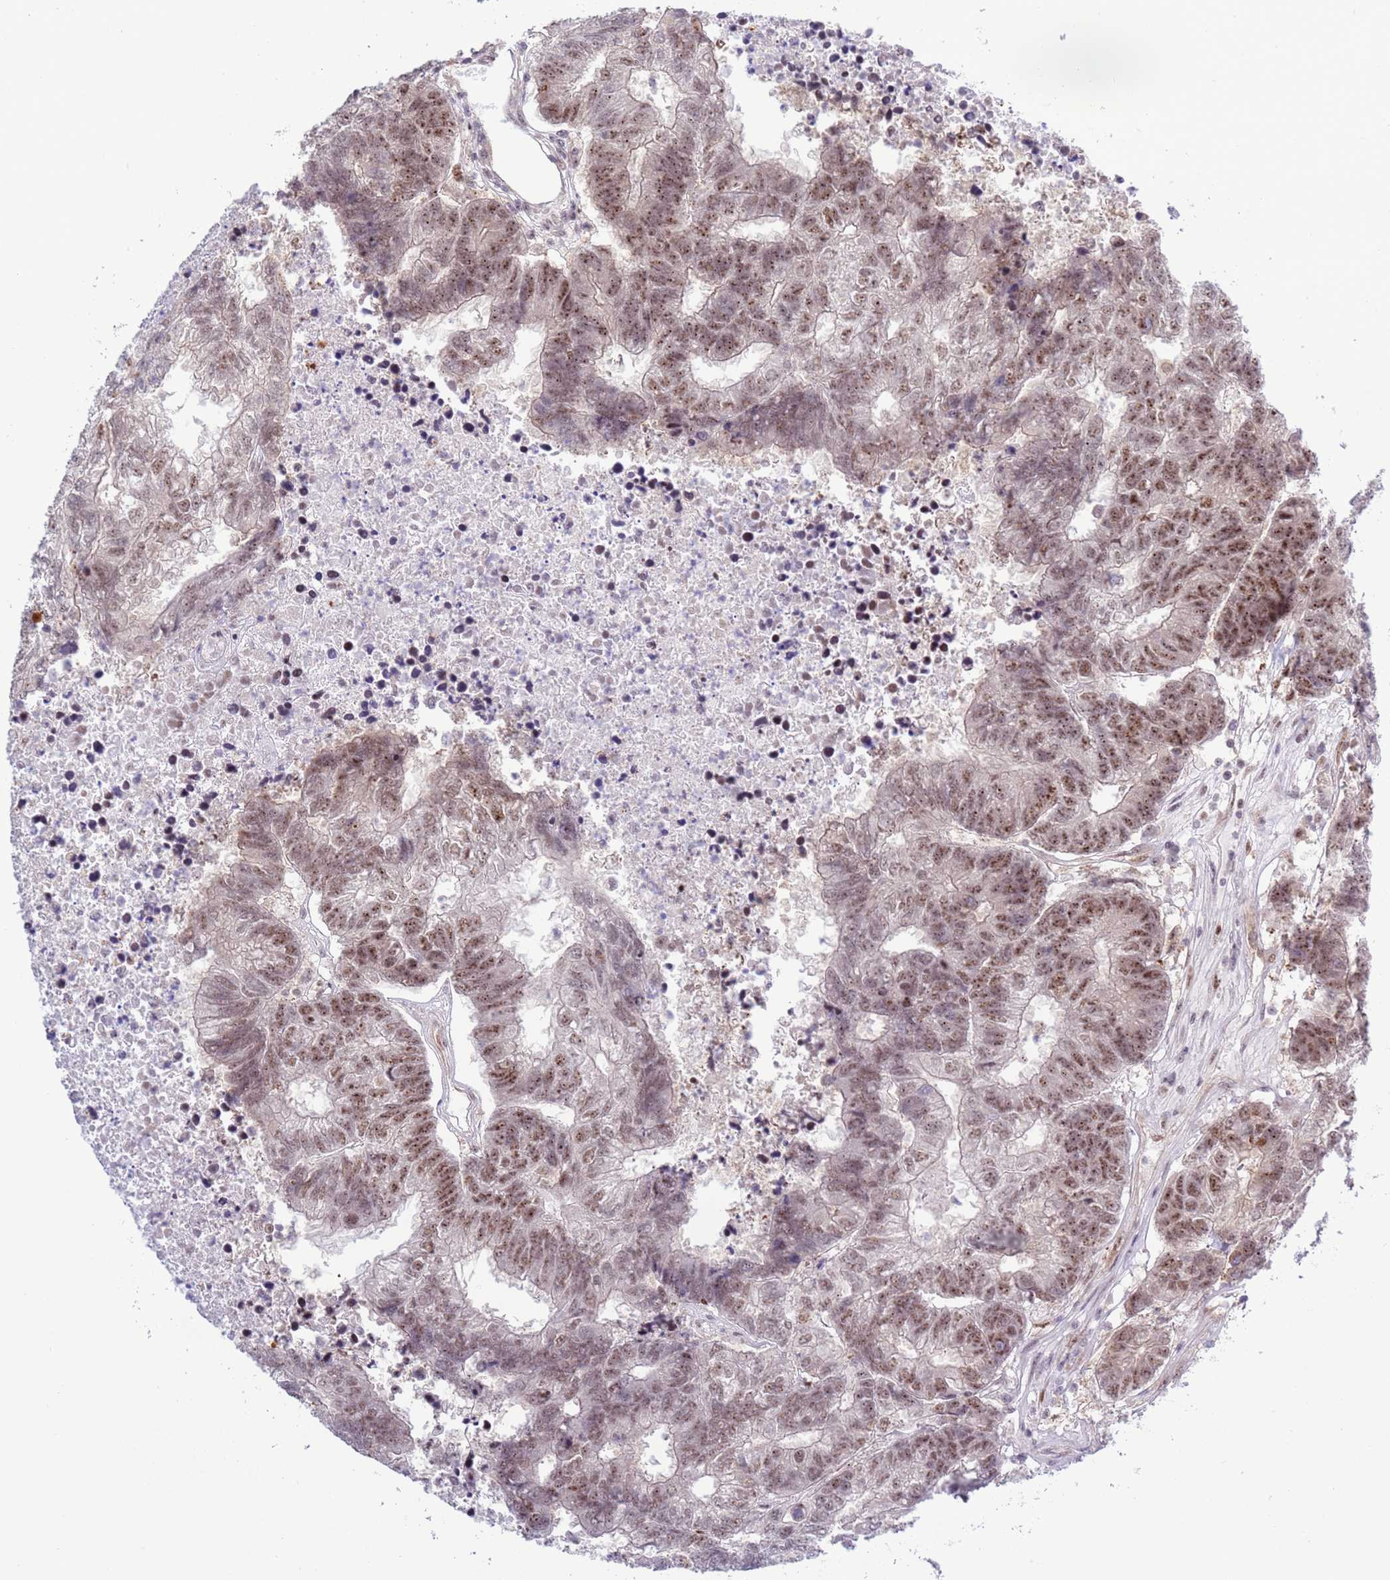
{"staining": {"intensity": "moderate", "quantity": ">75%", "location": "nuclear"}, "tissue": "colorectal cancer", "cell_type": "Tumor cells", "image_type": "cancer", "snomed": [{"axis": "morphology", "description": "Adenocarcinoma, NOS"}, {"axis": "topography", "description": "Colon"}], "caption": "Colorectal adenocarcinoma was stained to show a protein in brown. There is medium levels of moderate nuclear staining in approximately >75% of tumor cells.", "gene": "PRPF6", "patient": {"sex": "female", "age": 48}}